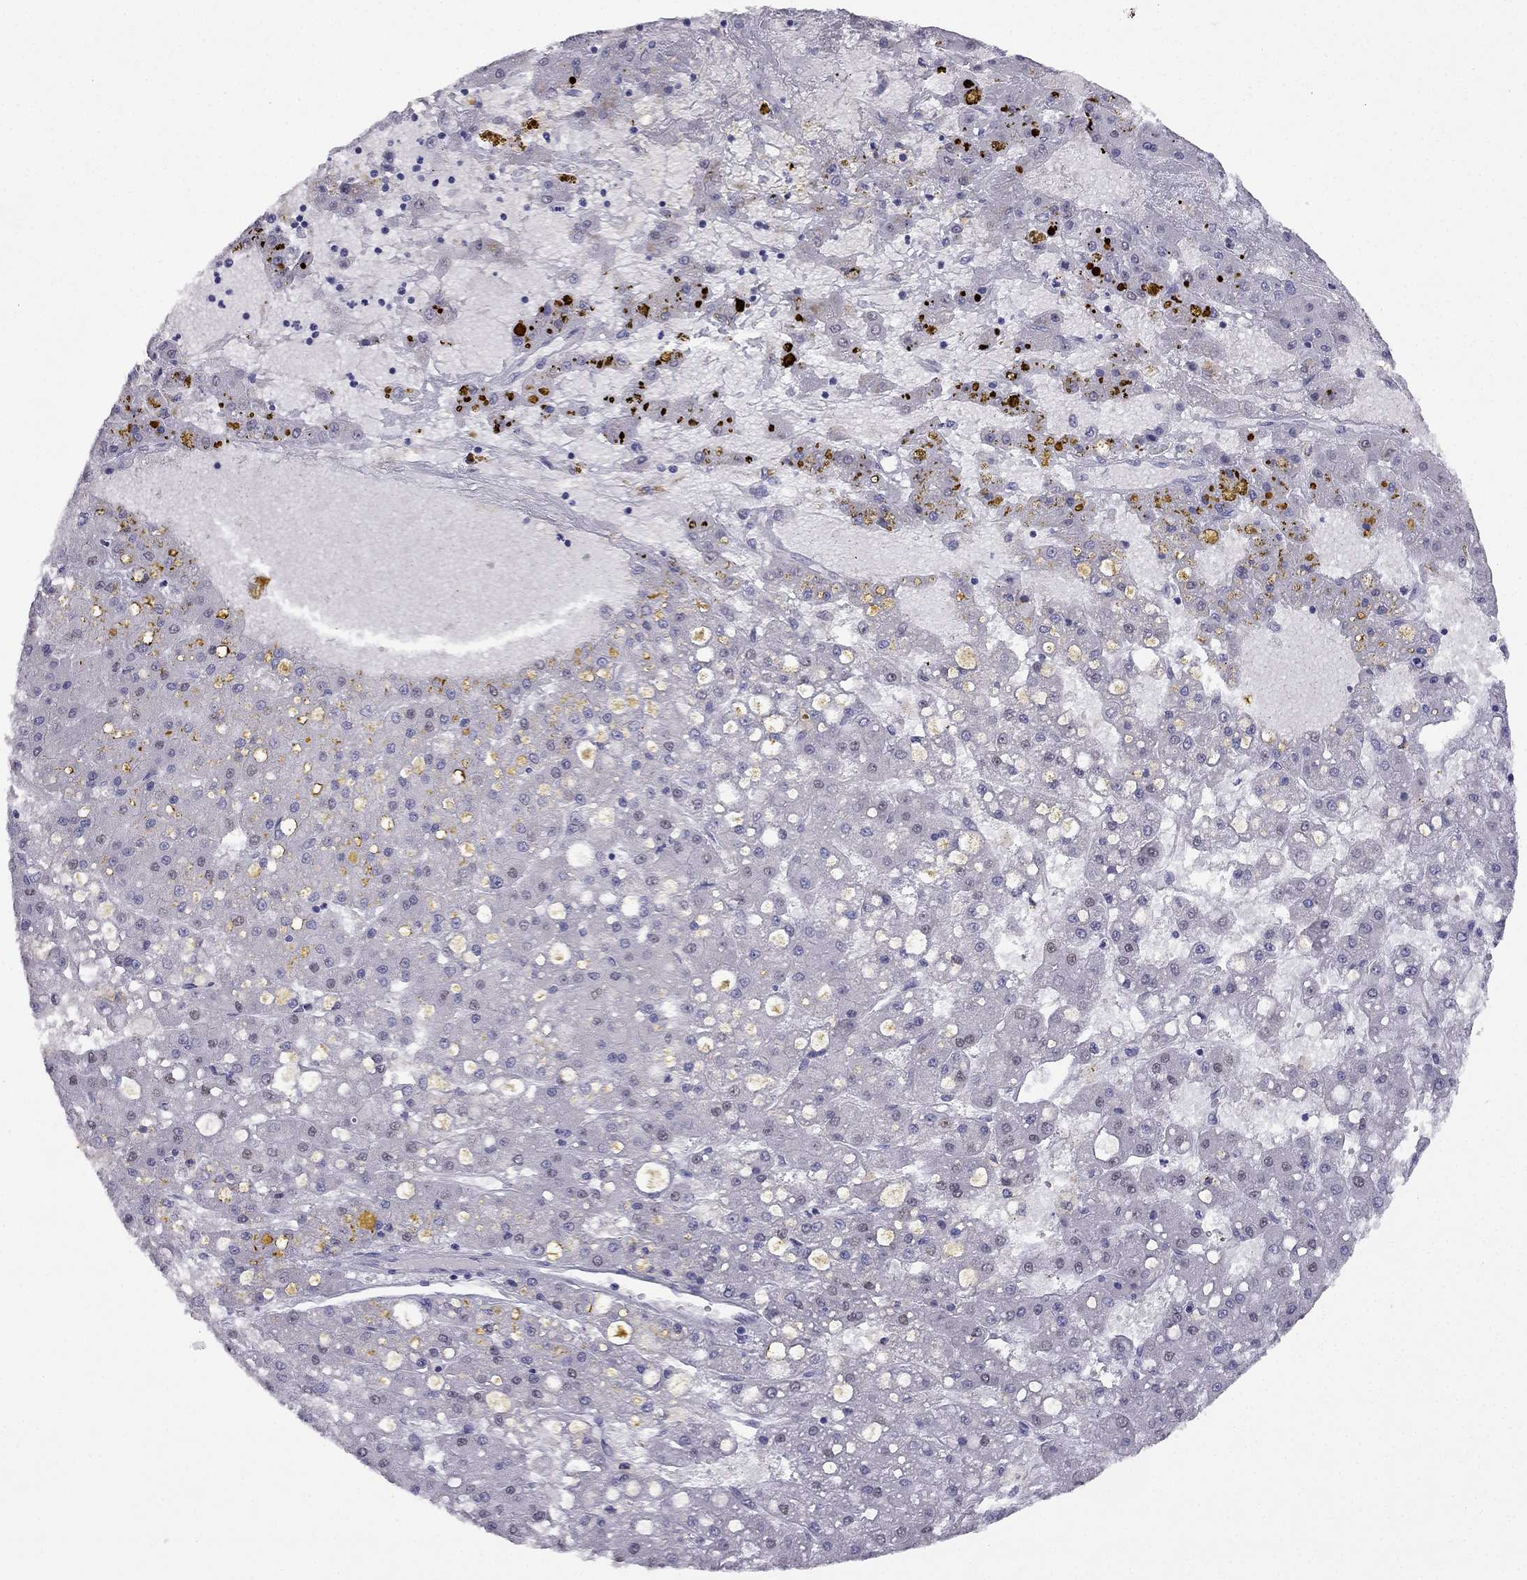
{"staining": {"intensity": "negative", "quantity": "none", "location": "none"}, "tissue": "liver cancer", "cell_type": "Tumor cells", "image_type": "cancer", "snomed": [{"axis": "morphology", "description": "Carcinoma, Hepatocellular, NOS"}, {"axis": "topography", "description": "Liver"}], "caption": "A histopathology image of human hepatocellular carcinoma (liver) is negative for staining in tumor cells.", "gene": "C16orf89", "patient": {"sex": "male", "age": 67}}